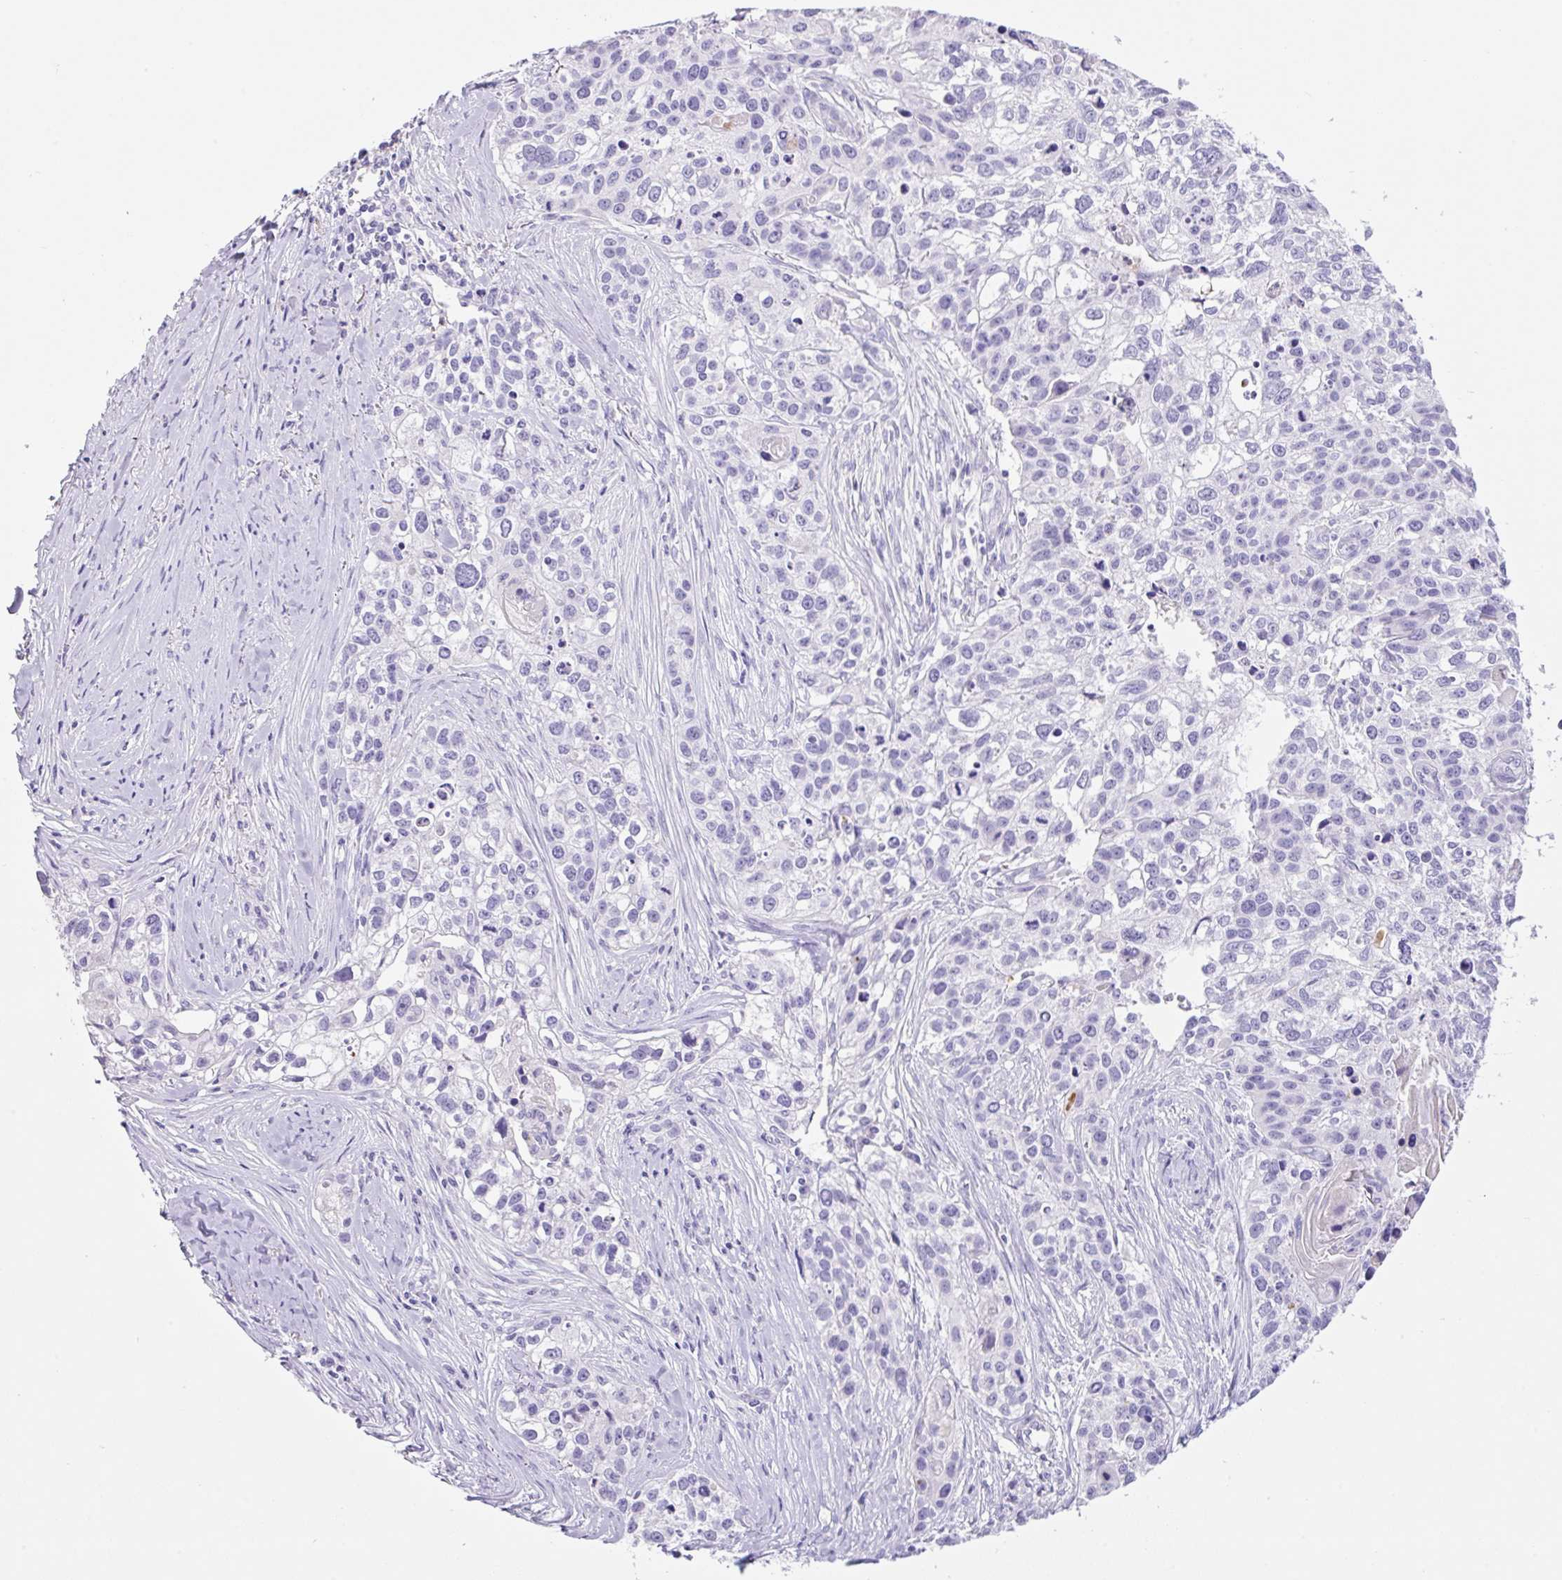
{"staining": {"intensity": "negative", "quantity": "none", "location": "none"}, "tissue": "lung cancer", "cell_type": "Tumor cells", "image_type": "cancer", "snomed": [{"axis": "morphology", "description": "Squamous cell carcinoma, NOS"}, {"axis": "topography", "description": "Lung"}], "caption": "Lung cancer stained for a protein using IHC displays no positivity tumor cells.", "gene": "TDRD15", "patient": {"sex": "male", "age": 74}}